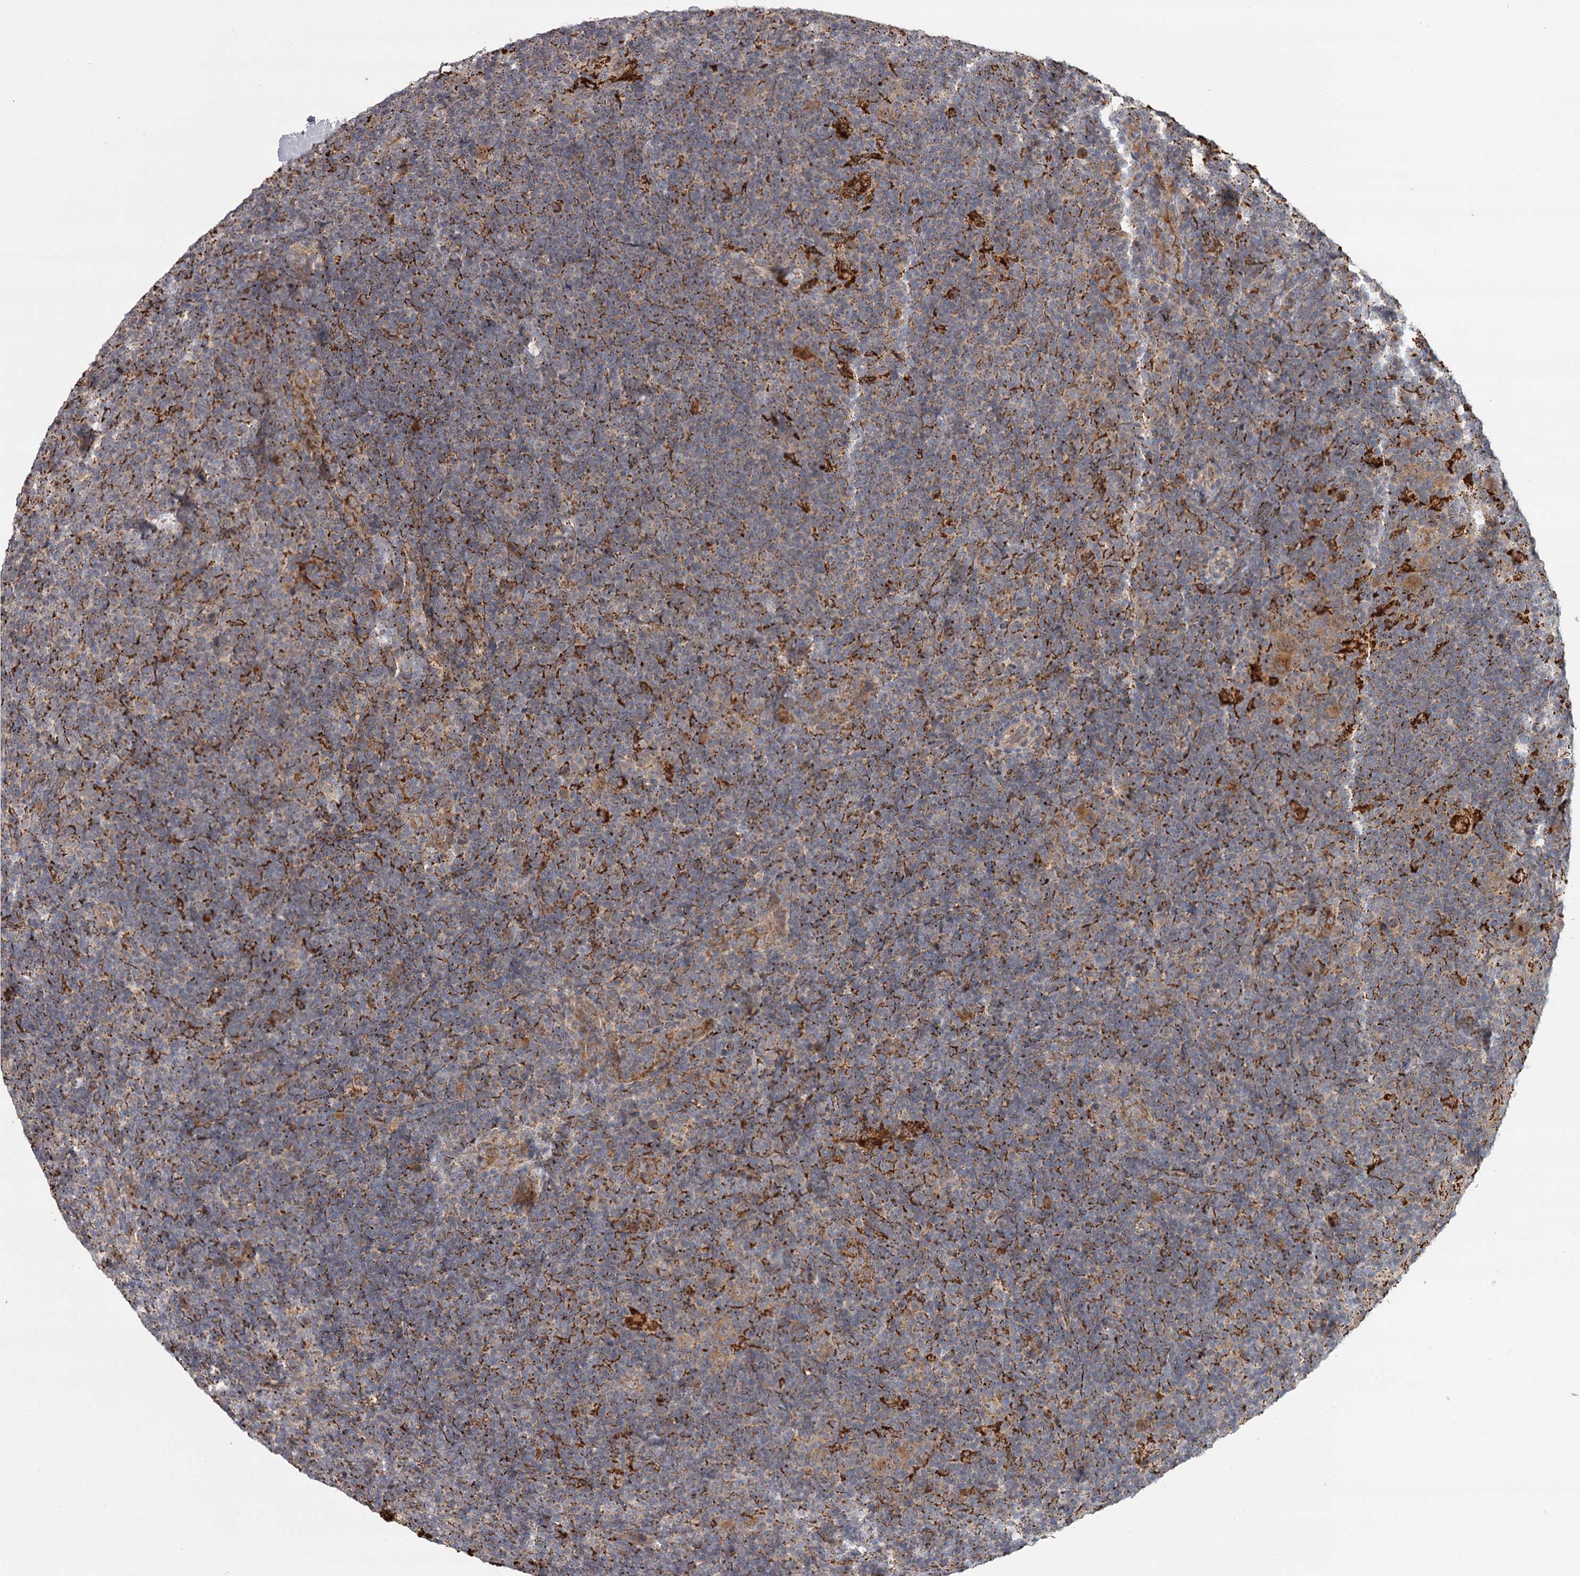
{"staining": {"intensity": "moderate", "quantity": ">75%", "location": "cytoplasmic/membranous"}, "tissue": "lymphoma", "cell_type": "Tumor cells", "image_type": "cancer", "snomed": [{"axis": "morphology", "description": "Hodgkin's disease, NOS"}, {"axis": "topography", "description": "Lymph node"}], "caption": "This is an image of immunohistochemistry (IHC) staining of Hodgkin's disease, which shows moderate staining in the cytoplasmic/membranous of tumor cells.", "gene": "CDC123", "patient": {"sex": "female", "age": 57}}